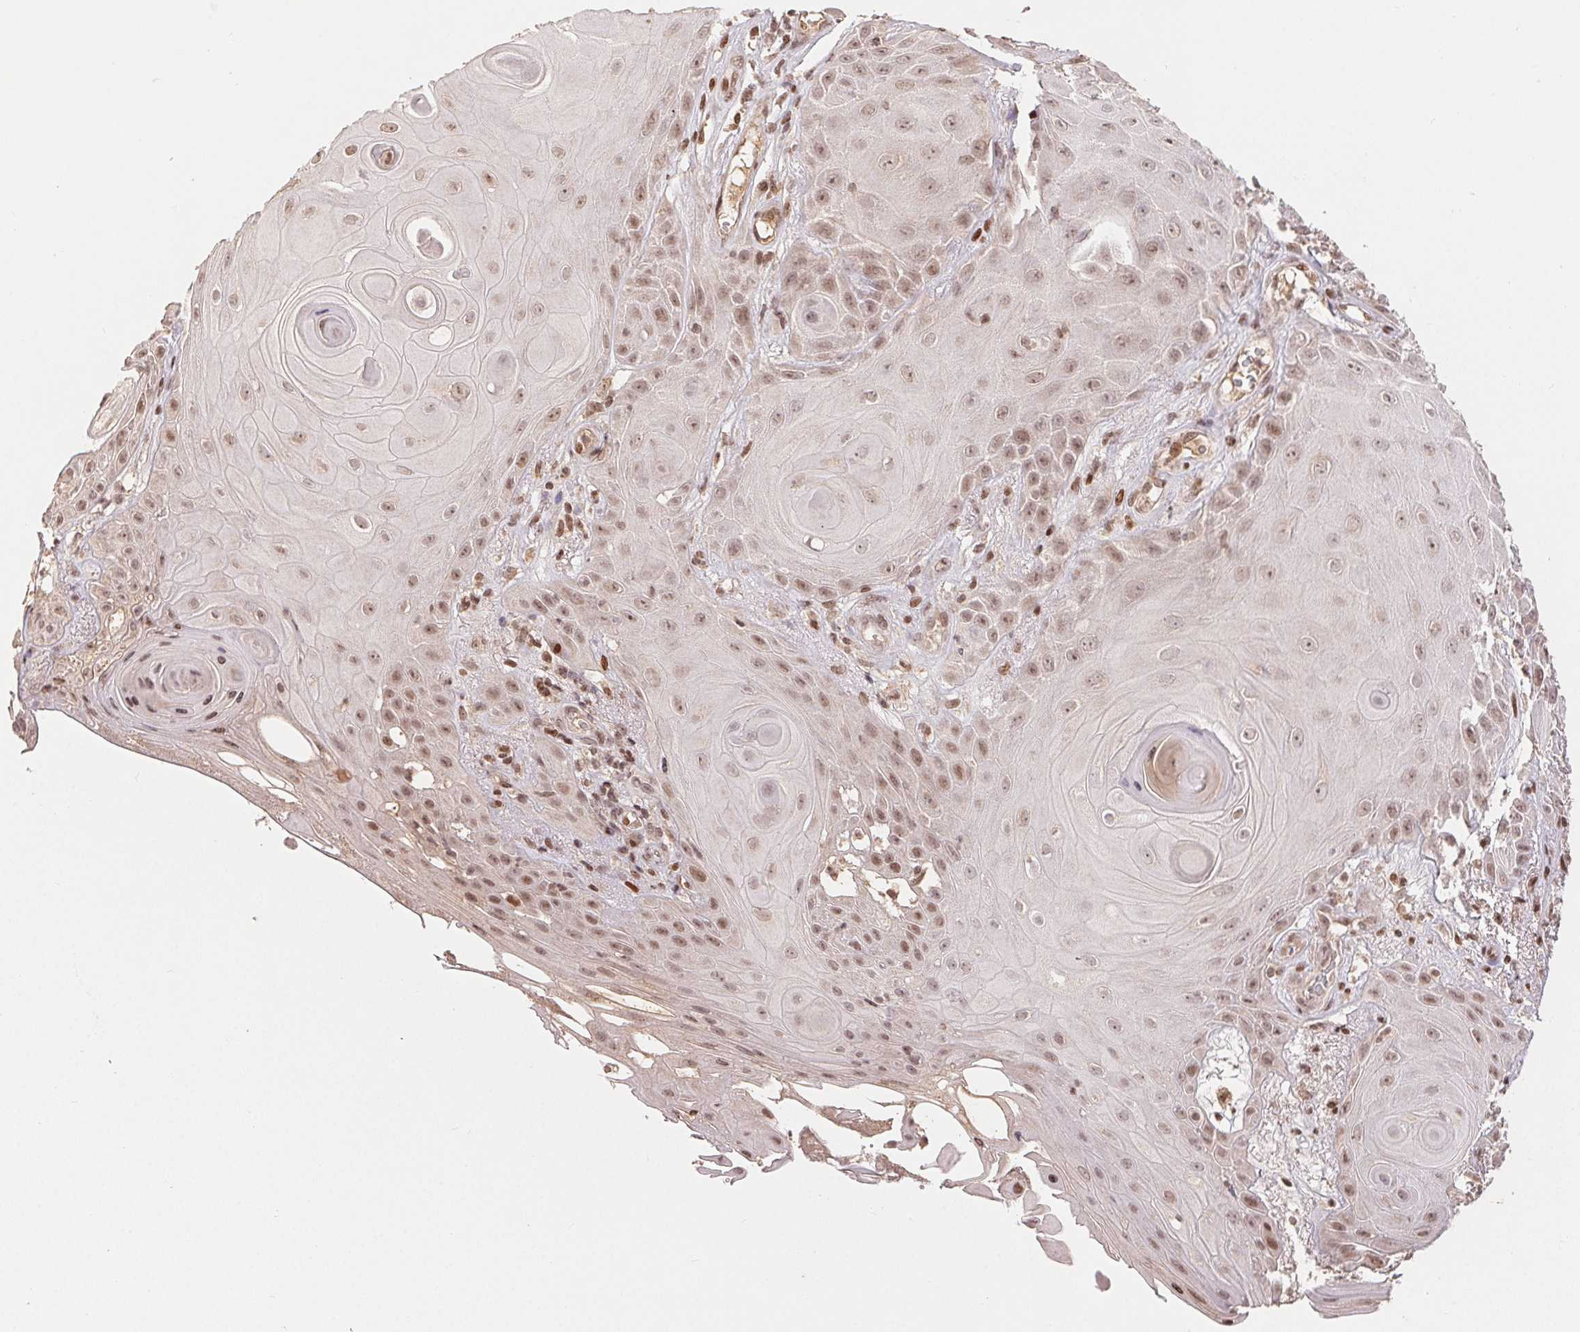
{"staining": {"intensity": "moderate", "quantity": ">75%", "location": "nuclear"}, "tissue": "skin cancer", "cell_type": "Tumor cells", "image_type": "cancer", "snomed": [{"axis": "morphology", "description": "Squamous cell carcinoma, NOS"}, {"axis": "topography", "description": "Skin"}], "caption": "A brown stain highlights moderate nuclear expression of a protein in human skin cancer tumor cells. (brown staining indicates protein expression, while blue staining denotes nuclei).", "gene": "MAPKAPK2", "patient": {"sex": "male", "age": 62}}